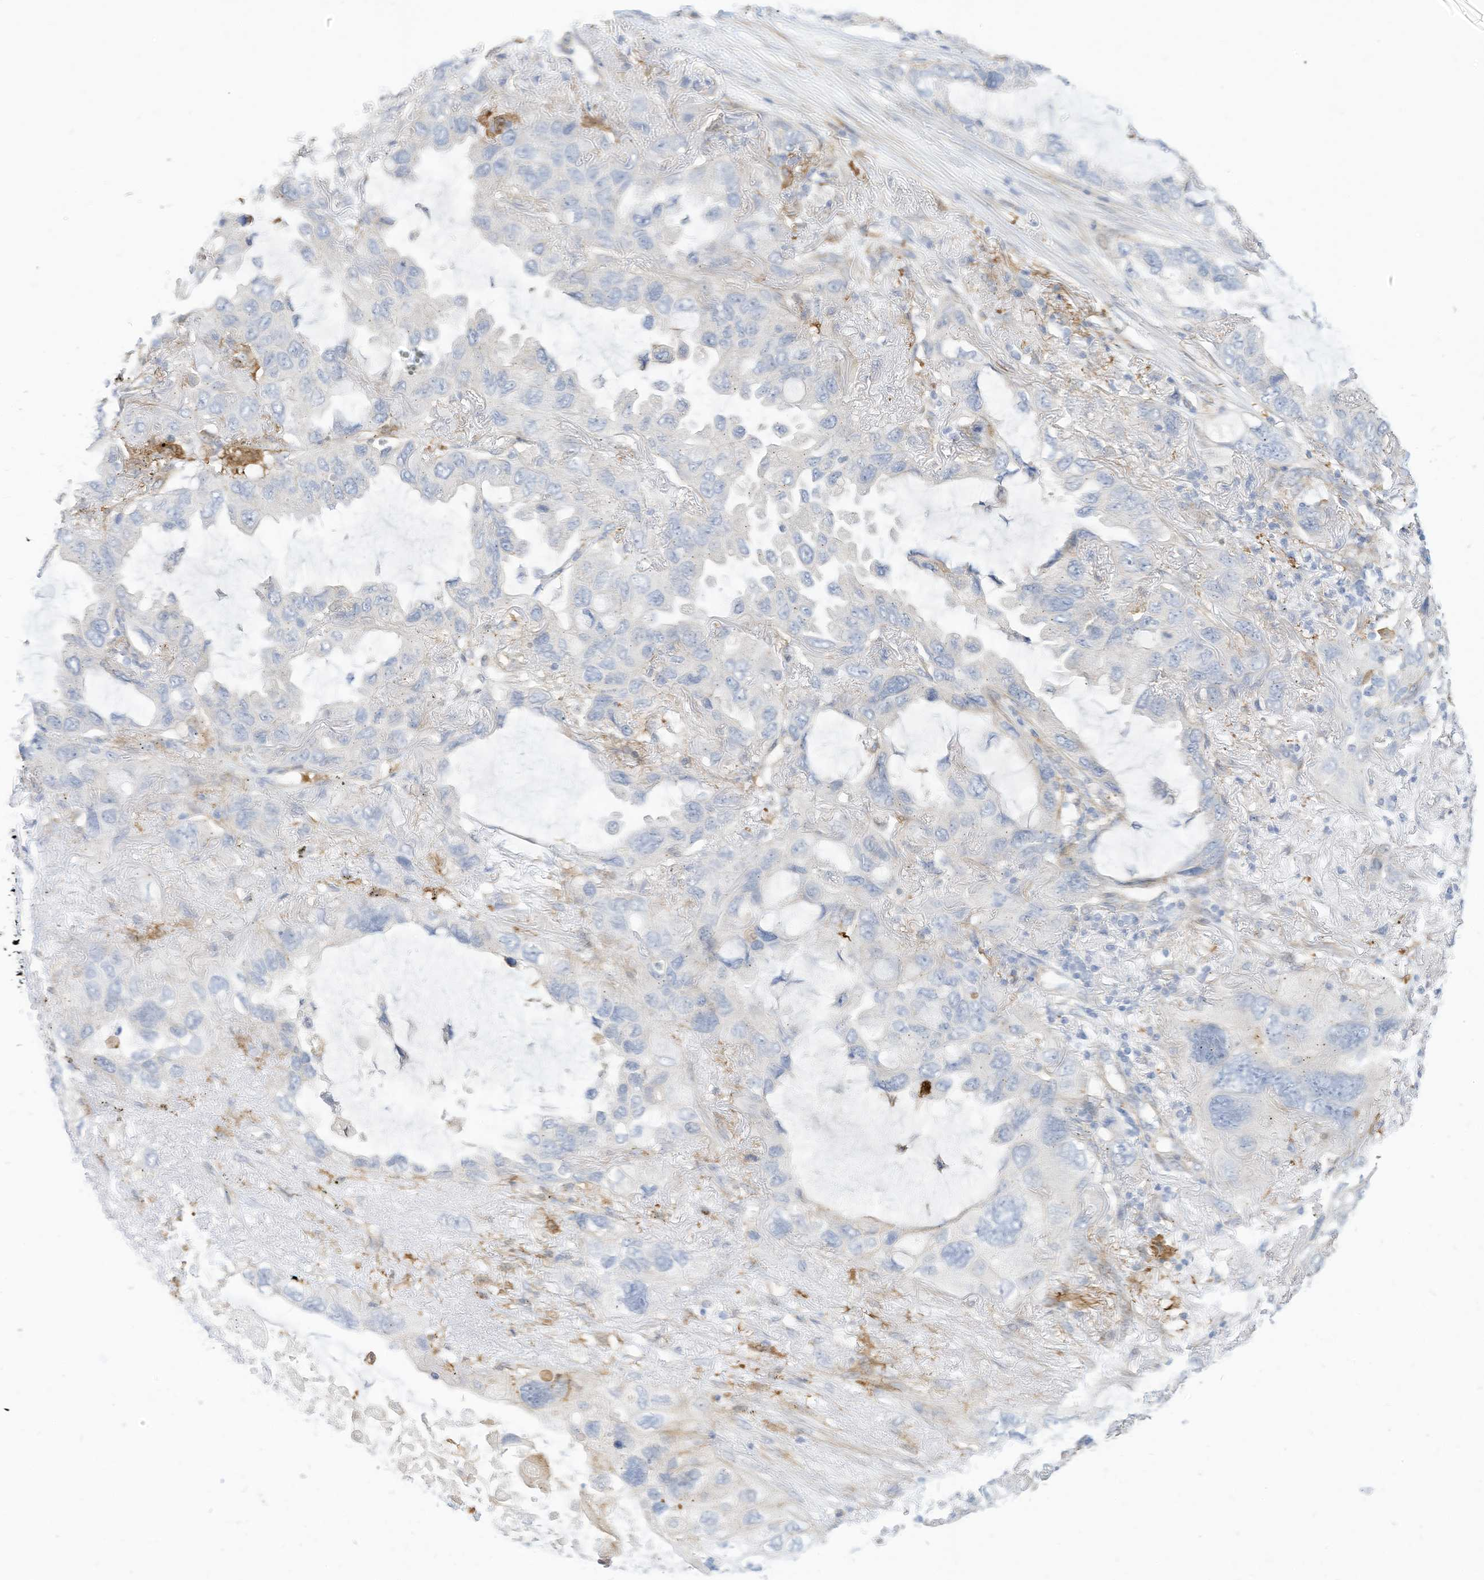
{"staining": {"intensity": "negative", "quantity": "none", "location": "none"}, "tissue": "lung cancer", "cell_type": "Tumor cells", "image_type": "cancer", "snomed": [{"axis": "morphology", "description": "Squamous cell carcinoma, NOS"}, {"axis": "topography", "description": "Lung"}], "caption": "There is no significant expression in tumor cells of lung cancer.", "gene": "ATP13A1", "patient": {"sex": "female", "age": 73}}